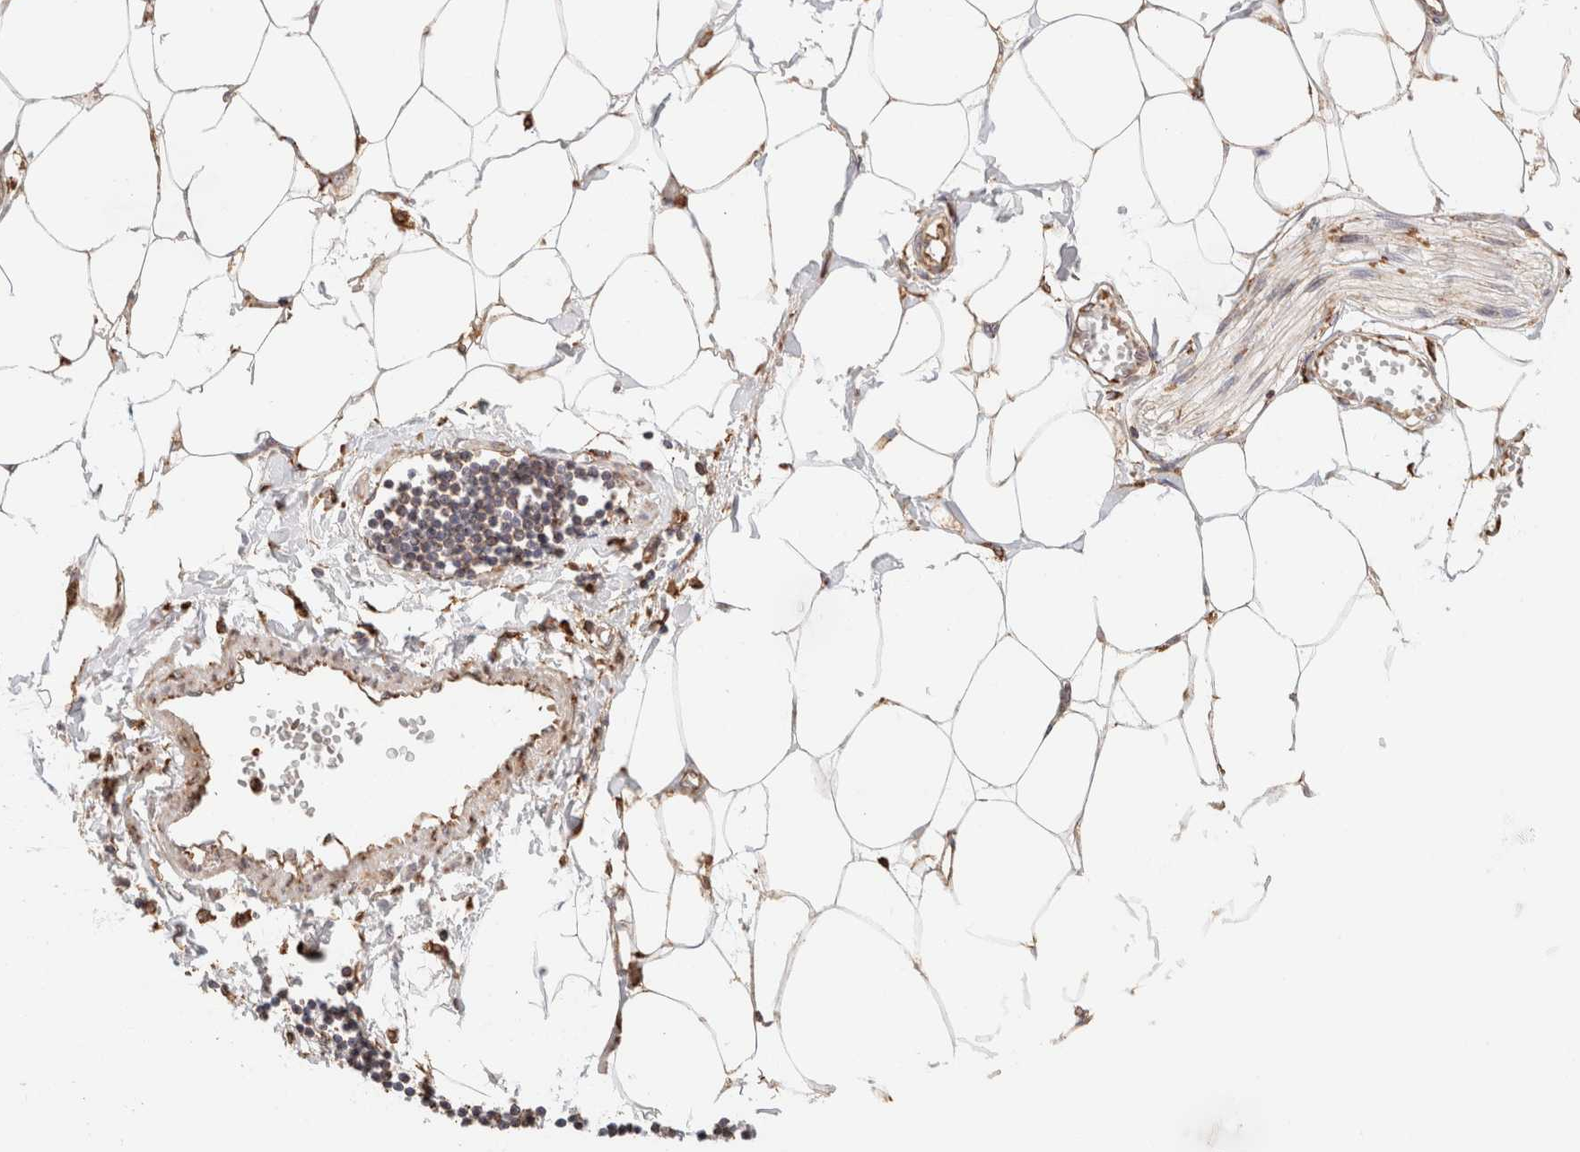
{"staining": {"intensity": "moderate", "quantity": ">75%", "location": "cytoplasmic/membranous"}, "tissue": "adipose tissue", "cell_type": "Adipocytes", "image_type": "normal", "snomed": [{"axis": "morphology", "description": "Normal tissue, NOS"}, {"axis": "morphology", "description": "Adenocarcinoma, NOS"}, {"axis": "topography", "description": "Colon"}, {"axis": "topography", "description": "Peripheral nerve tissue"}], "caption": "High-magnification brightfield microscopy of normal adipose tissue stained with DAB (3,3'-diaminobenzidine) (brown) and counterstained with hematoxylin (blue). adipocytes exhibit moderate cytoplasmic/membranous staining is seen in about>75% of cells. The staining was performed using DAB (3,3'-diaminobenzidine), with brown indicating positive protein expression. Nuclei are stained blue with hematoxylin.", "gene": "FER", "patient": {"sex": "male", "age": 14}}